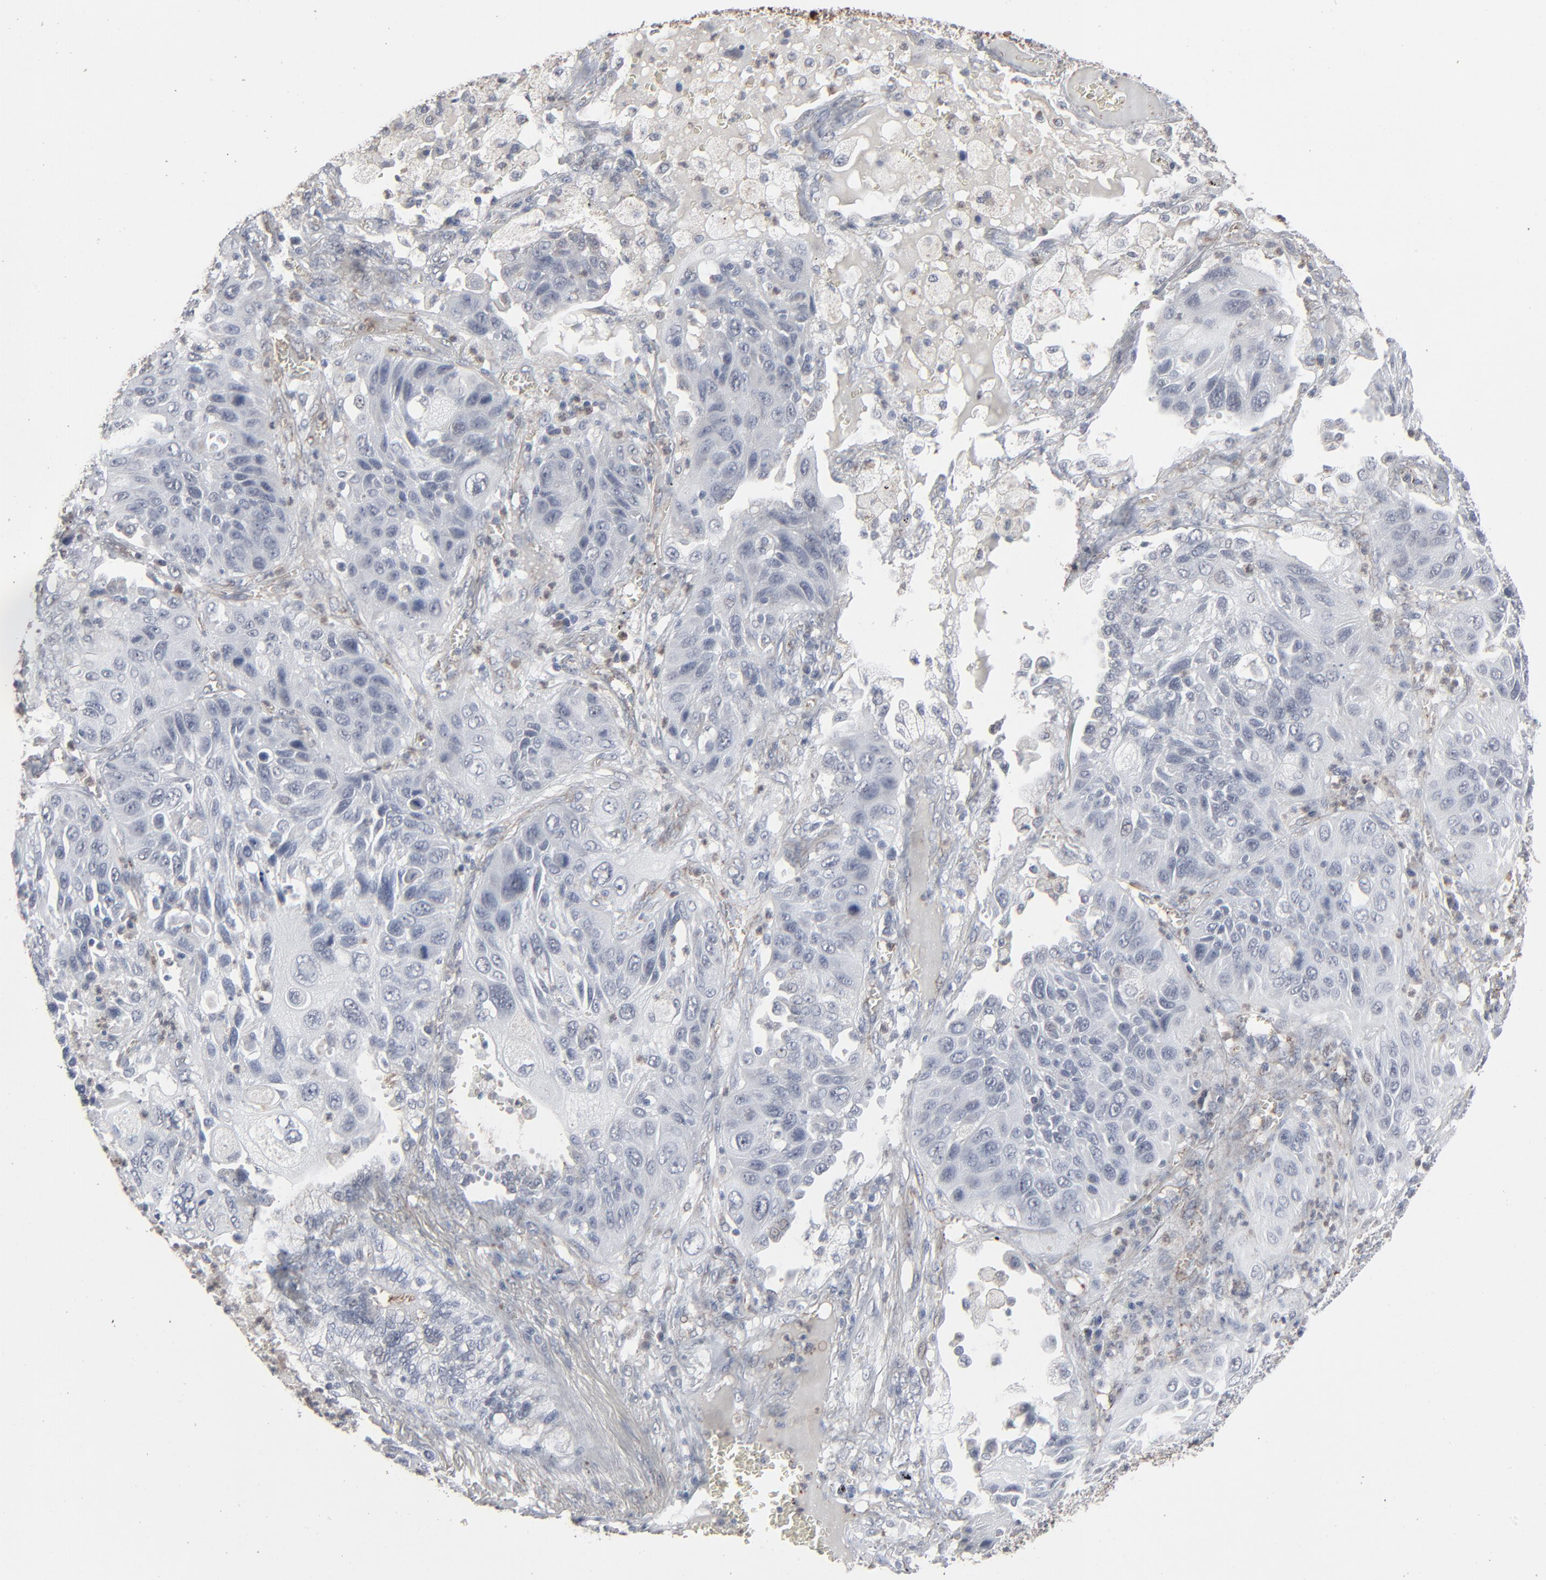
{"staining": {"intensity": "negative", "quantity": "none", "location": "none"}, "tissue": "lung cancer", "cell_type": "Tumor cells", "image_type": "cancer", "snomed": [{"axis": "morphology", "description": "Squamous cell carcinoma, NOS"}, {"axis": "topography", "description": "Lung"}], "caption": "Protein analysis of lung cancer (squamous cell carcinoma) exhibits no significant staining in tumor cells. Nuclei are stained in blue.", "gene": "JAM3", "patient": {"sex": "female", "age": 76}}